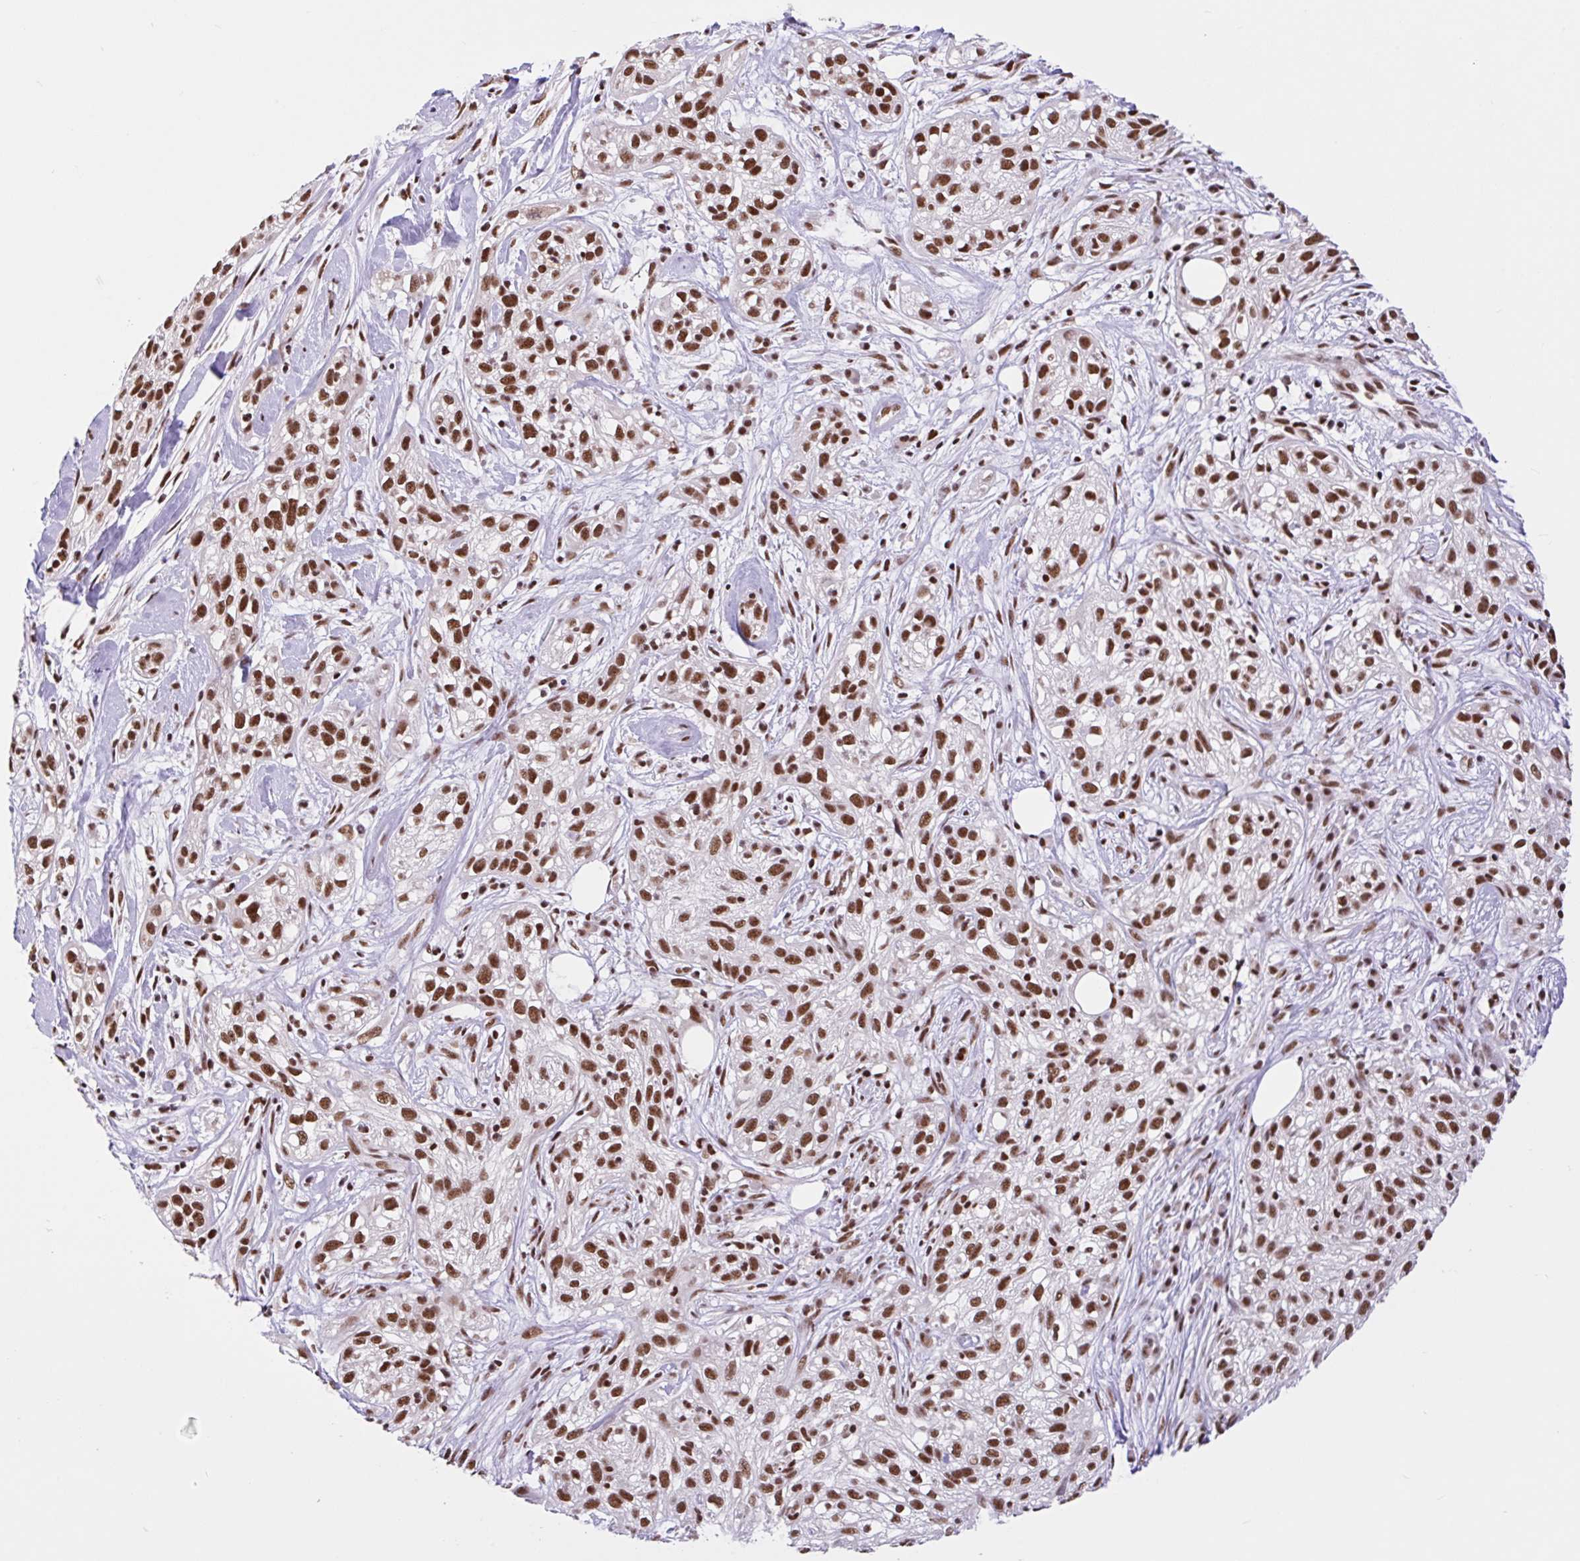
{"staining": {"intensity": "strong", "quantity": ">75%", "location": "nuclear"}, "tissue": "skin cancer", "cell_type": "Tumor cells", "image_type": "cancer", "snomed": [{"axis": "morphology", "description": "Squamous cell carcinoma, NOS"}, {"axis": "topography", "description": "Skin"}], "caption": "Immunohistochemistry (IHC) histopathology image of neoplastic tissue: human squamous cell carcinoma (skin) stained using immunohistochemistry (IHC) exhibits high levels of strong protein expression localized specifically in the nuclear of tumor cells, appearing as a nuclear brown color.", "gene": "CCDC12", "patient": {"sex": "male", "age": 82}}